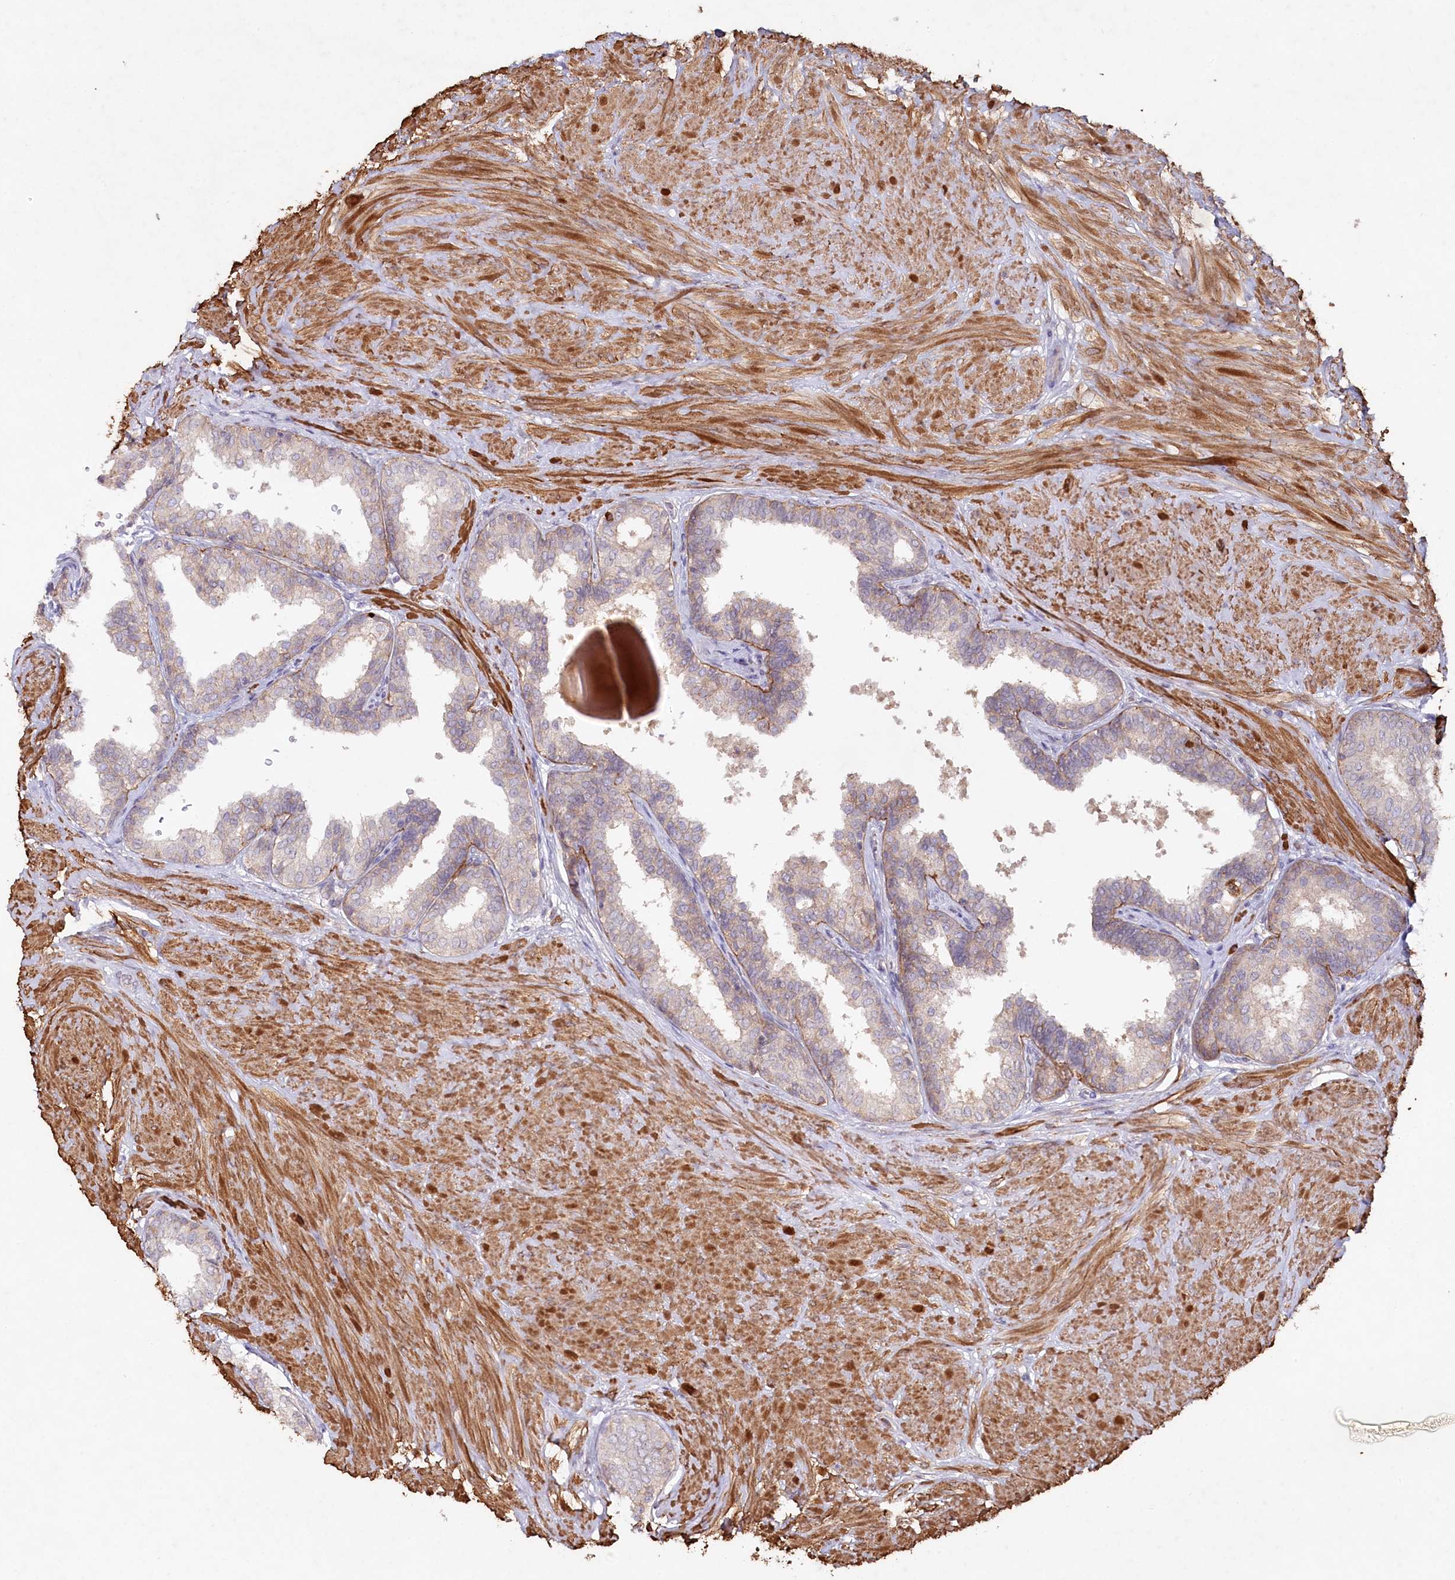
{"staining": {"intensity": "moderate", "quantity": "25%-75%", "location": "cytoplasmic/membranous"}, "tissue": "prostate", "cell_type": "Glandular cells", "image_type": "normal", "snomed": [{"axis": "morphology", "description": "Normal tissue, NOS"}, {"axis": "topography", "description": "Prostate"}], "caption": "Immunohistochemistry histopathology image of benign prostate stained for a protein (brown), which exhibits medium levels of moderate cytoplasmic/membranous expression in about 25%-75% of glandular cells.", "gene": "ALDH3B1", "patient": {"sex": "male", "age": 48}}